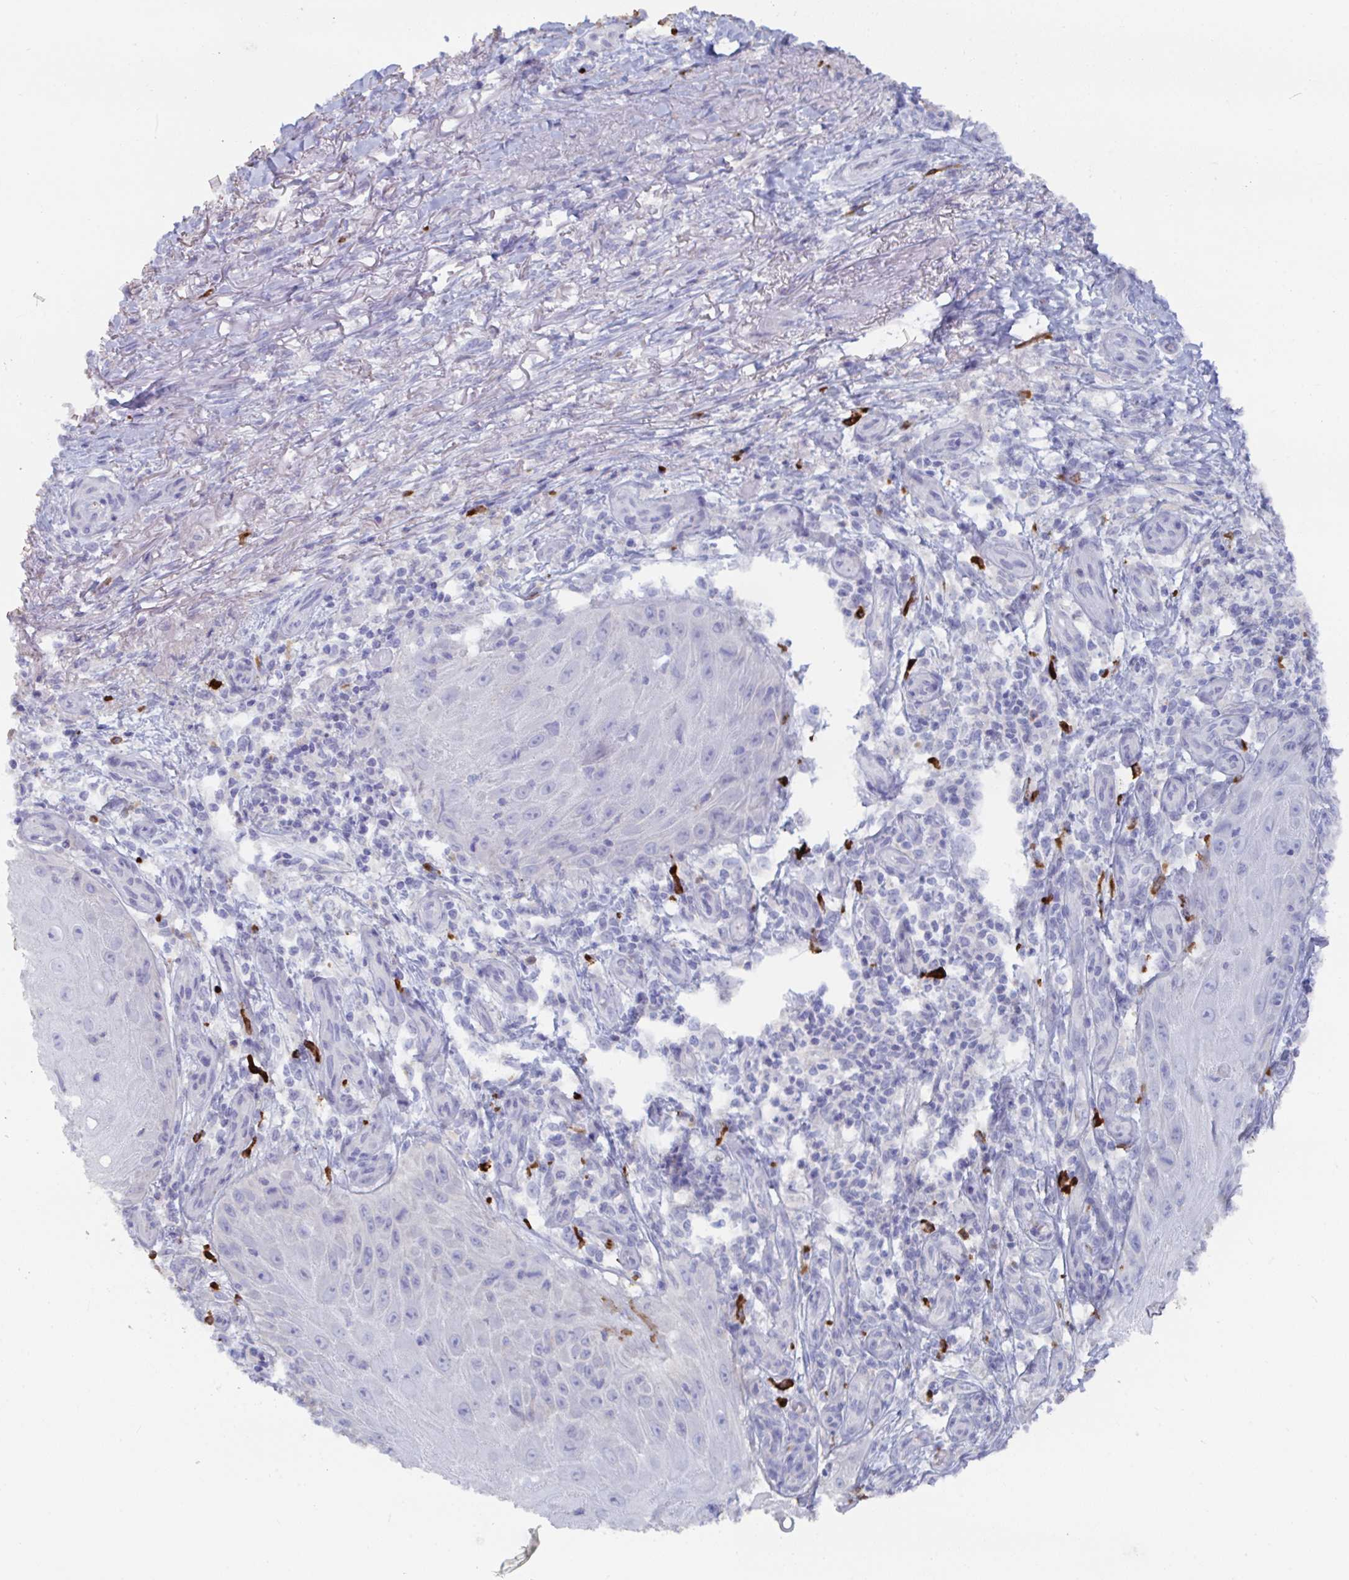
{"staining": {"intensity": "negative", "quantity": "none", "location": "none"}, "tissue": "skin cancer", "cell_type": "Tumor cells", "image_type": "cancer", "snomed": [{"axis": "morphology", "description": "Squamous cell carcinoma, NOS"}, {"axis": "topography", "description": "Skin"}], "caption": "This is an immunohistochemistry (IHC) histopathology image of skin cancer. There is no expression in tumor cells.", "gene": "KCNK5", "patient": {"sex": "female", "age": 77}}